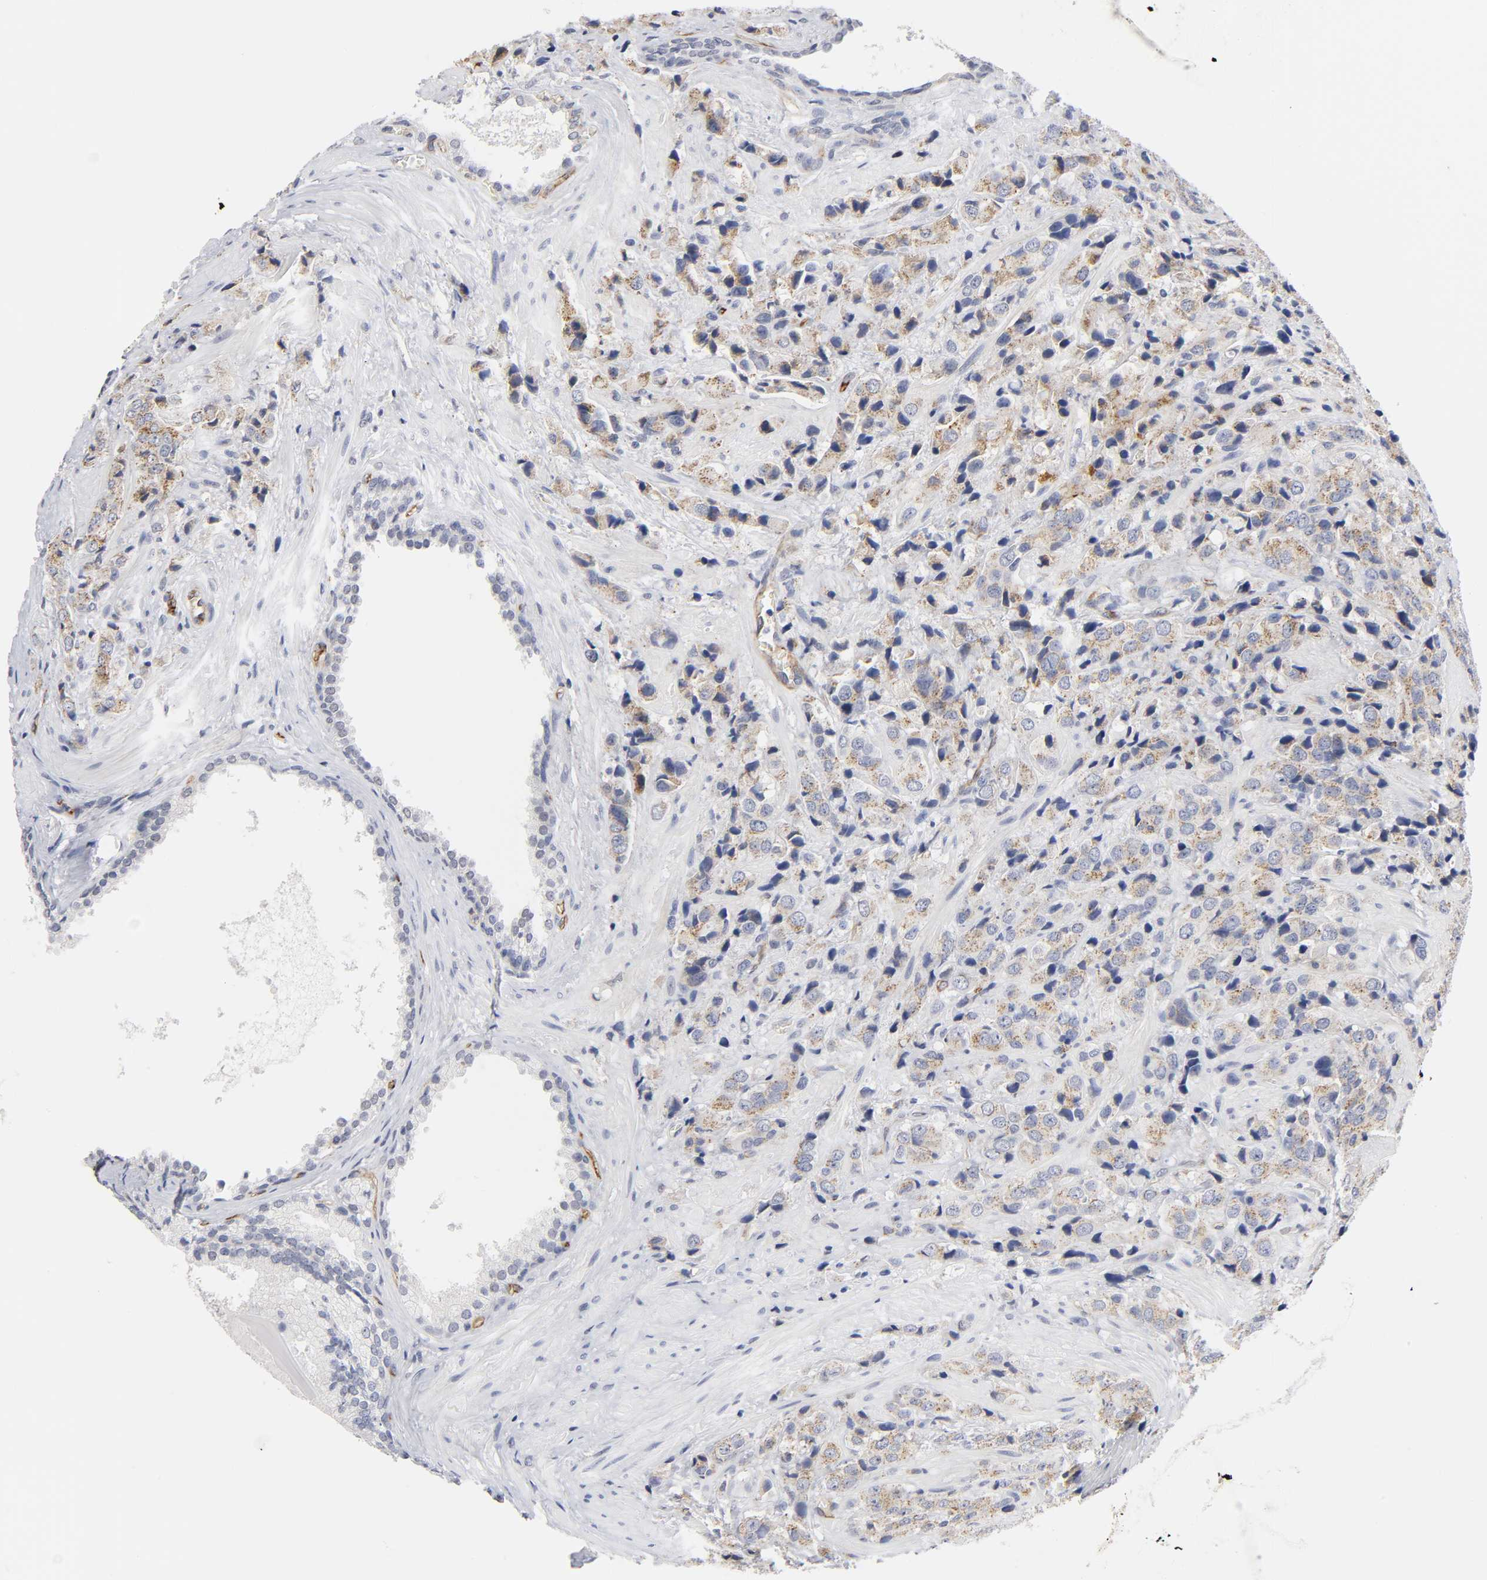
{"staining": {"intensity": "moderate", "quantity": ">75%", "location": "cytoplasmic/membranous"}, "tissue": "prostate cancer", "cell_type": "Tumor cells", "image_type": "cancer", "snomed": [{"axis": "morphology", "description": "Adenocarcinoma, High grade"}, {"axis": "topography", "description": "Prostate"}], "caption": "Approximately >75% of tumor cells in human prostate high-grade adenocarcinoma exhibit moderate cytoplasmic/membranous protein positivity as visualized by brown immunohistochemical staining.", "gene": "ICAM1", "patient": {"sex": "male", "age": 70}}